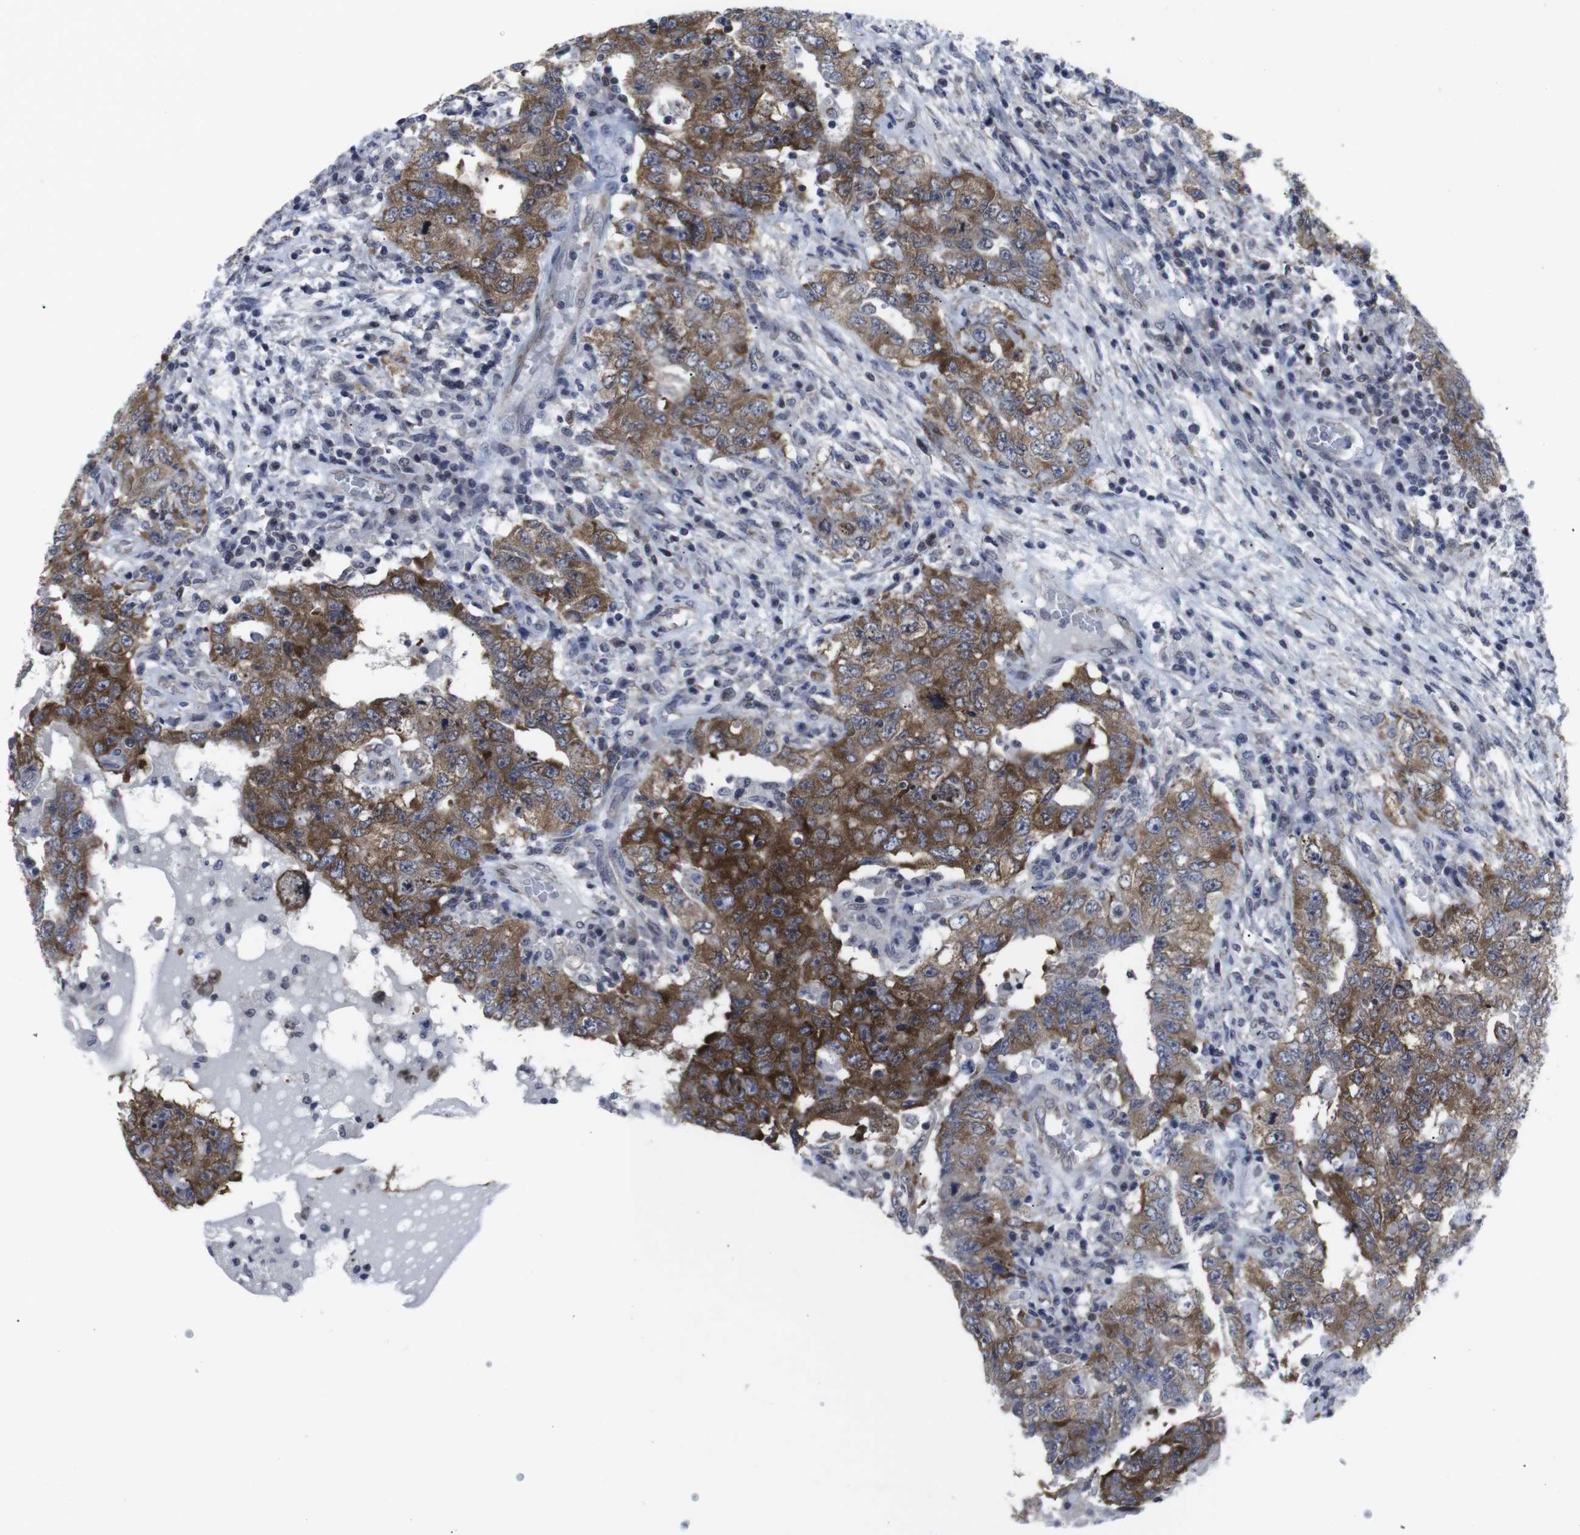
{"staining": {"intensity": "moderate", "quantity": ">75%", "location": "cytoplasmic/membranous"}, "tissue": "testis cancer", "cell_type": "Tumor cells", "image_type": "cancer", "snomed": [{"axis": "morphology", "description": "Carcinoma, Embryonal, NOS"}, {"axis": "topography", "description": "Testis"}], "caption": "Tumor cells reveal moderate cytoplasmic/membranous positivity in about >75% of cells in testis cancer. The protein of interest is stained brown, and the nuclei are stained in blue (DAB IHC with brightfield microscopy, high magnification).", "gene": "GEMIN2", "patient": {"sex": "male", "age": 26}}